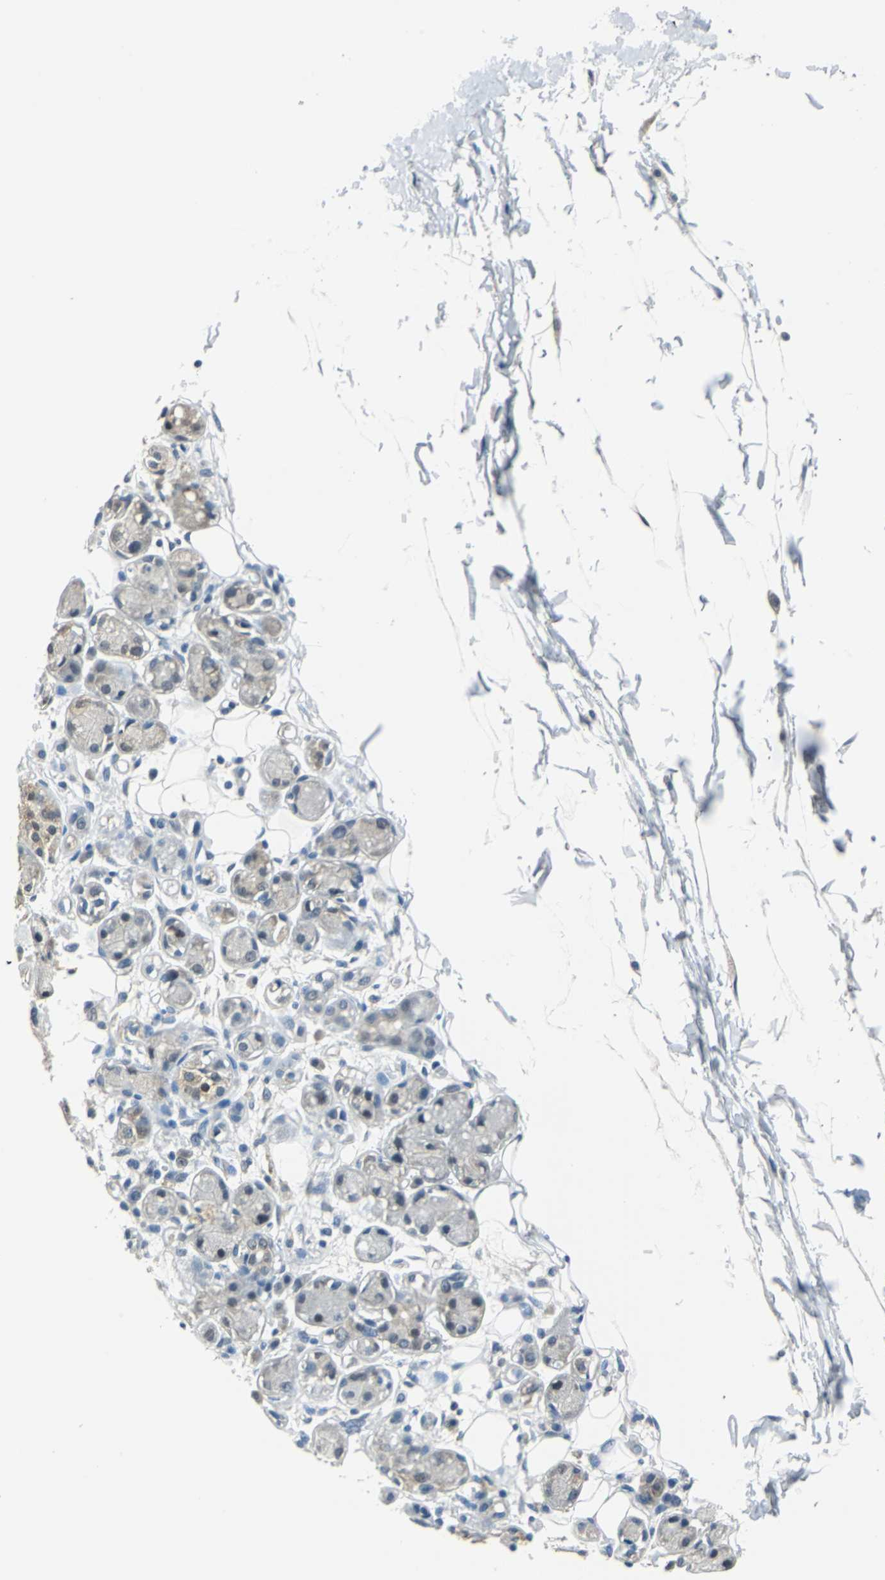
{"staining": {"intensity": "weak", "quantity": ">75%", "location": "cytoplasmic/membranous"}, "tissue": "adipose tissue", "cell_type": "Adipocytes", "image_type": "normal", "snomed": [{"axis": "morphology", "description": "Normal tissue, NOS"}, {"axis": "morphology", "description": "Inflammation, NOS"}, {"axis": "topography", "description": "Vascular tissue"}, {"axis": "topography", "description": "Salivary gland"}], "caption": "The photomicrograph exhibits immunohistochemical staining of benign adipose tissue. There is weak cytoplasmic/membranous expression is identified in approximately >75% of adipocytes.", "gene": "FKBP4", "patient": {"sex": "female", "age": 75}}